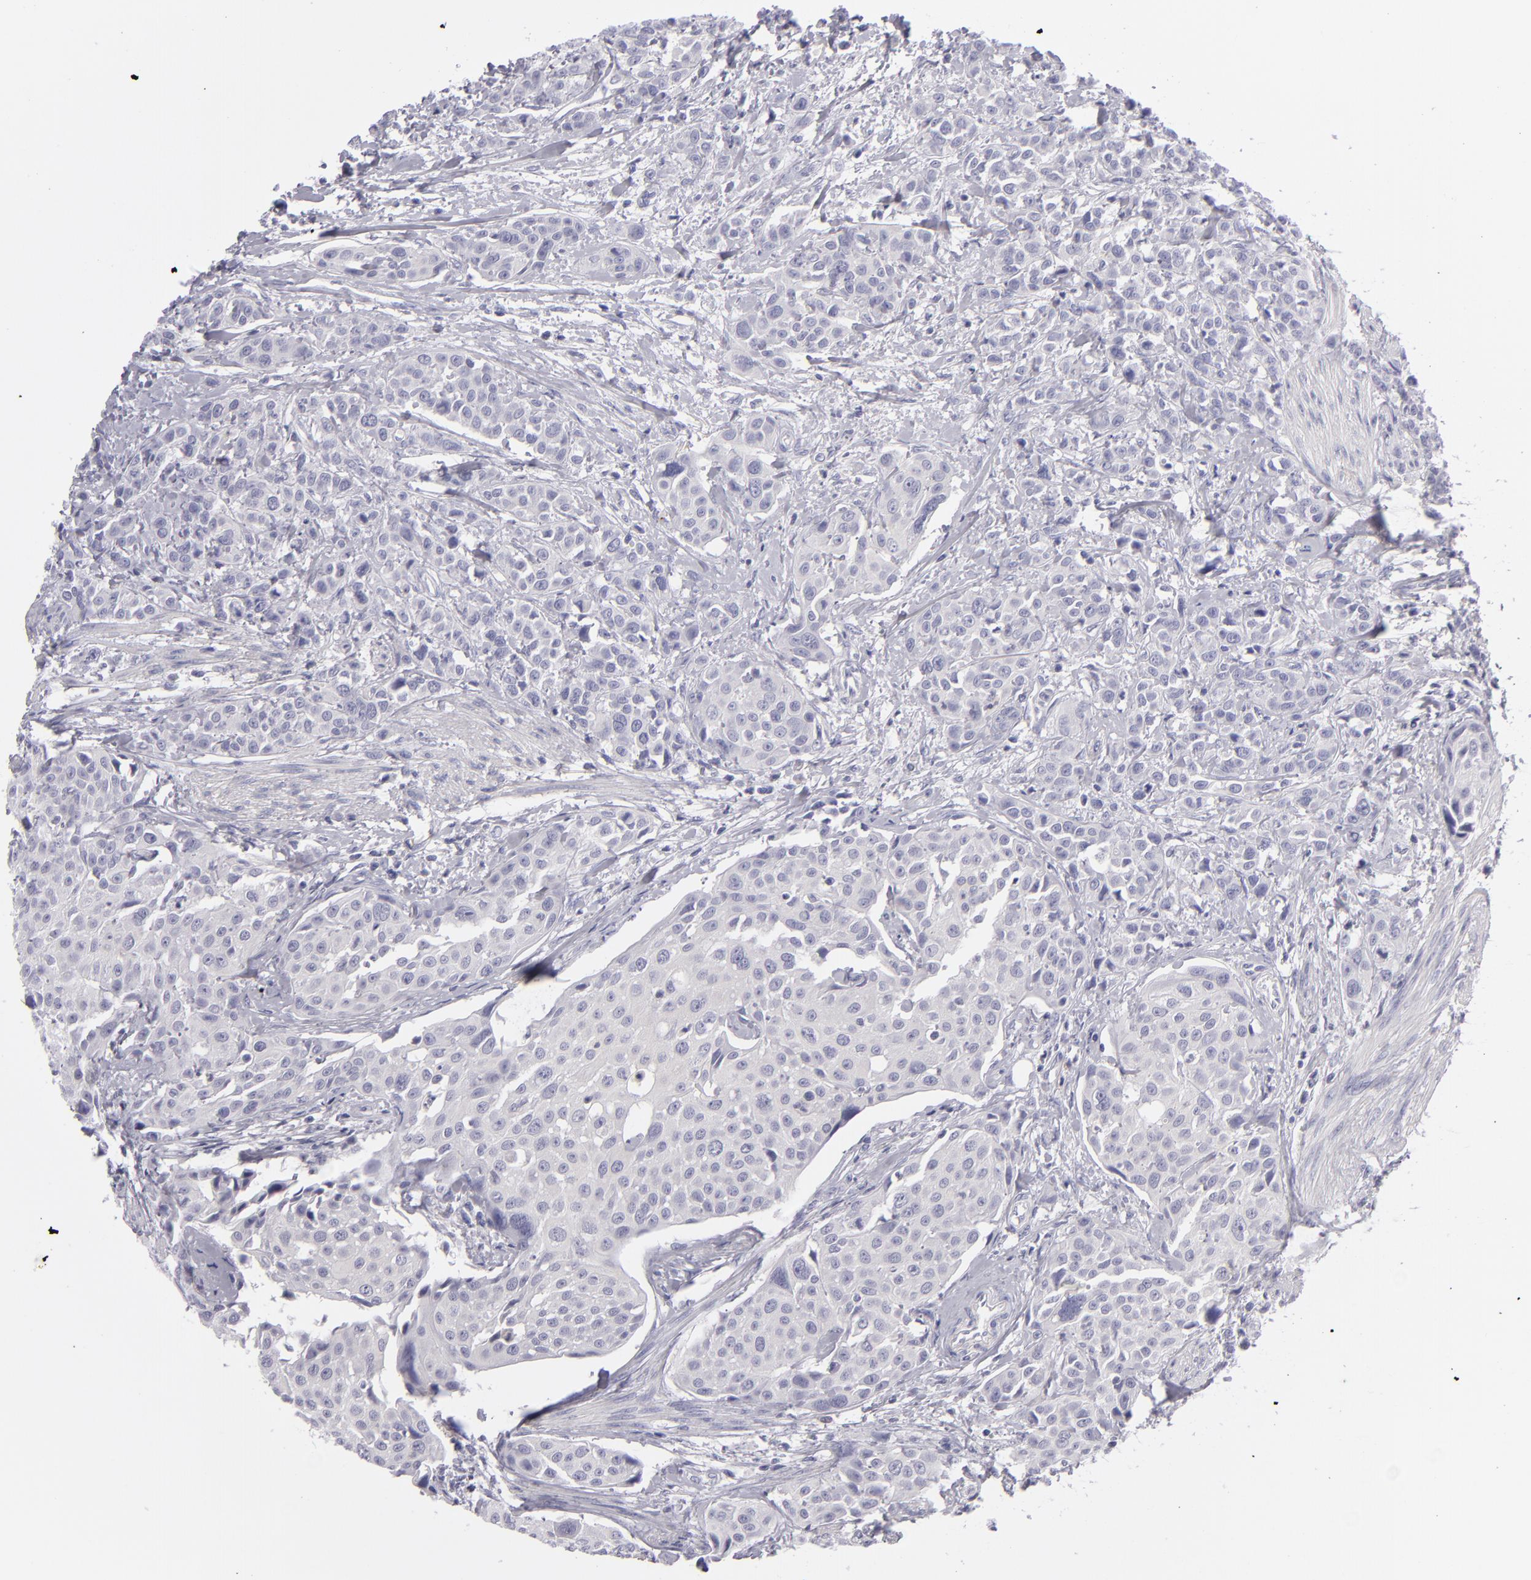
{"staining": {"intensity": "negative", "quantity": "none", "location": "none"}, "tissue": "urothelial cancer", "cell_type": "Tumor cells", "image_type": "cancer", "snomed": [{"axis": "morphology", "description": "Urothelial carcinoma, High grade"}, {"axis": "topography", "description": "Urinary bladder"}], "caption": "IHC micrograph of urothelial cancer stained for a protein (brown), which displays no expression in tumor cells.", "gene": "TNNC1", "patient": {"sex": "male", "age": 56}}